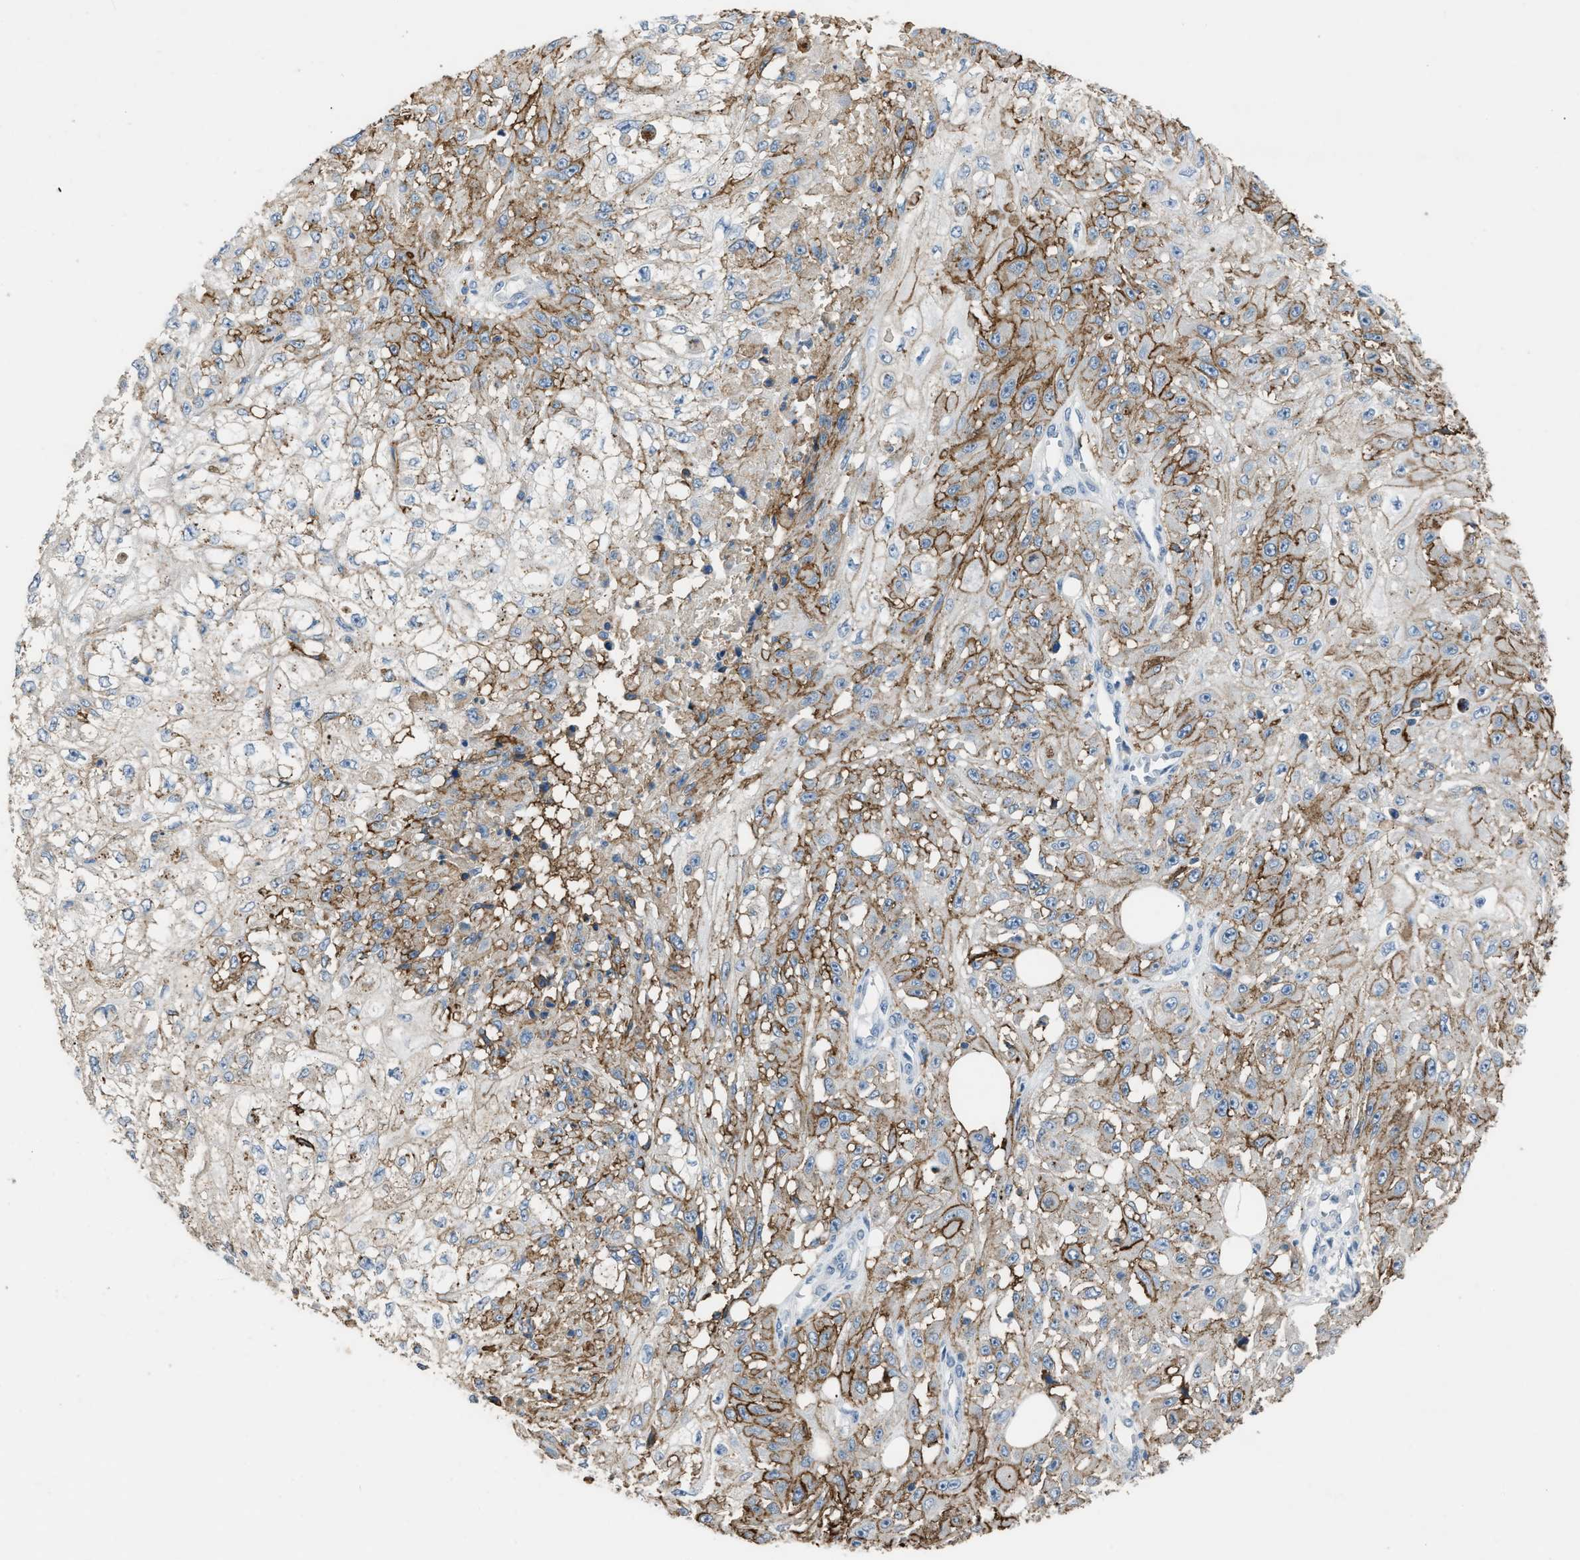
{"staining": {"intensity": "moderate", "quantity": ">75%", "location": "cytoplasmic/membranous"}, "tissue": "skin cancer", "cell_type": "Tumor cells", "image_type": "cancer", "snomed": [{"axis": "morphology", "description": "Squamous cell carcinoma, NOS"}, {"axis": "morphology", "description": "Squamous cell carcinoma, metastatic, NOS"}, {"axis": "topography", "description": "Skin"}, {"axis": "topography", "description": "Lymph node"}], "caption": "Skin metastatic squamous cell carcinoma stained for a protein (brown) shows moderate cytoplasmic/membranous positive expression in approximately >75% of tumor cells.", "gene": "OR51E1", "patient": {"sex": "male", "age": 75}}